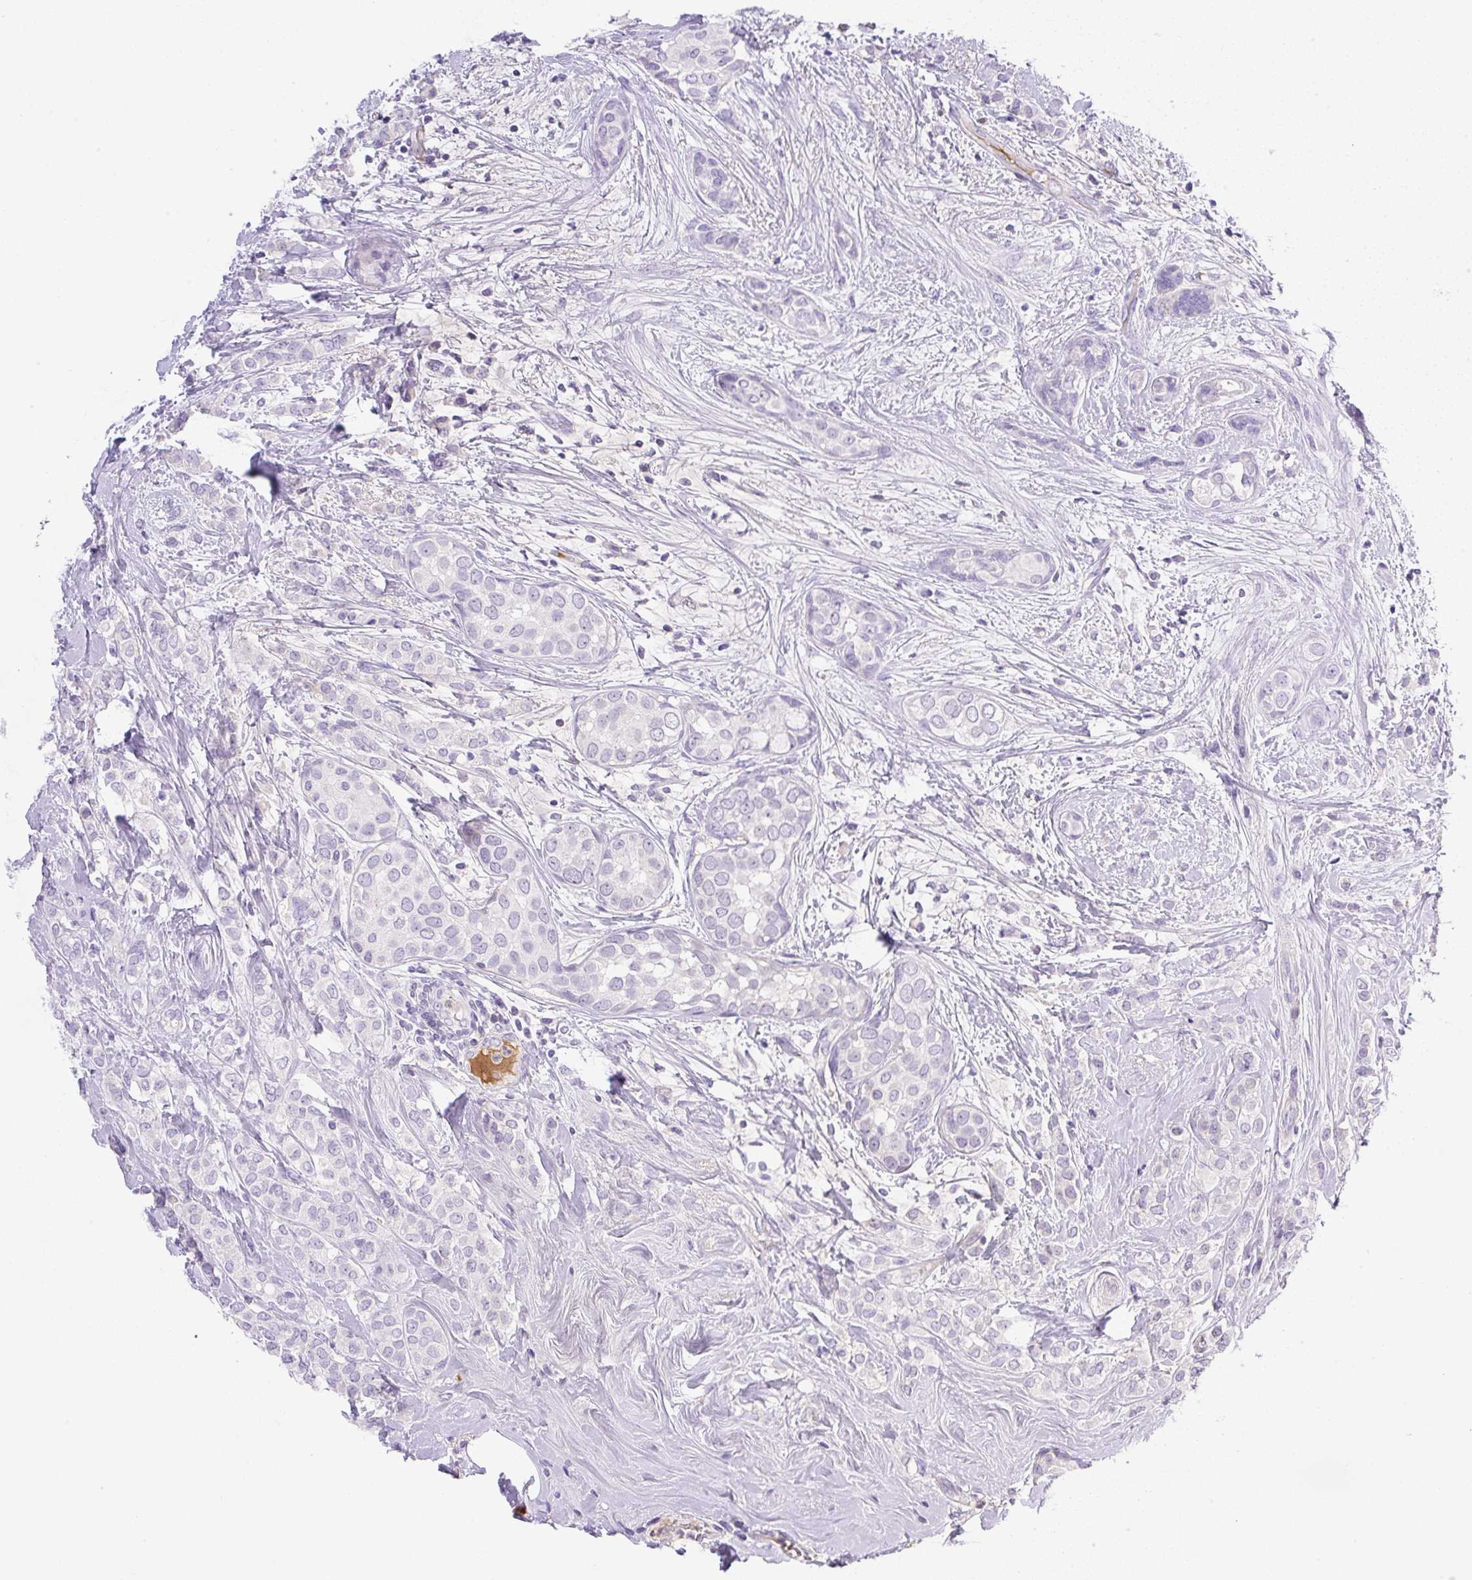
{"staining": {"intensity": "negative", "quantity": "none", "location": "none"}, "tissue": "breast cancer", "cell_type": "Tumor cells", "image_type": "cancer", "snomed": [{"axis": "morphology", "description": "Lobular carcinoma"}, {"axis": "topography", "description": "Breast"}], "caption": "DAB (3,3'-diaminobenzidine) immunohistochemical staining of breast lobular carcinoma displays no significant staining in tumor cells.", "gene": "TDRD15", "patient": {"sex": "female", "age": 68}}